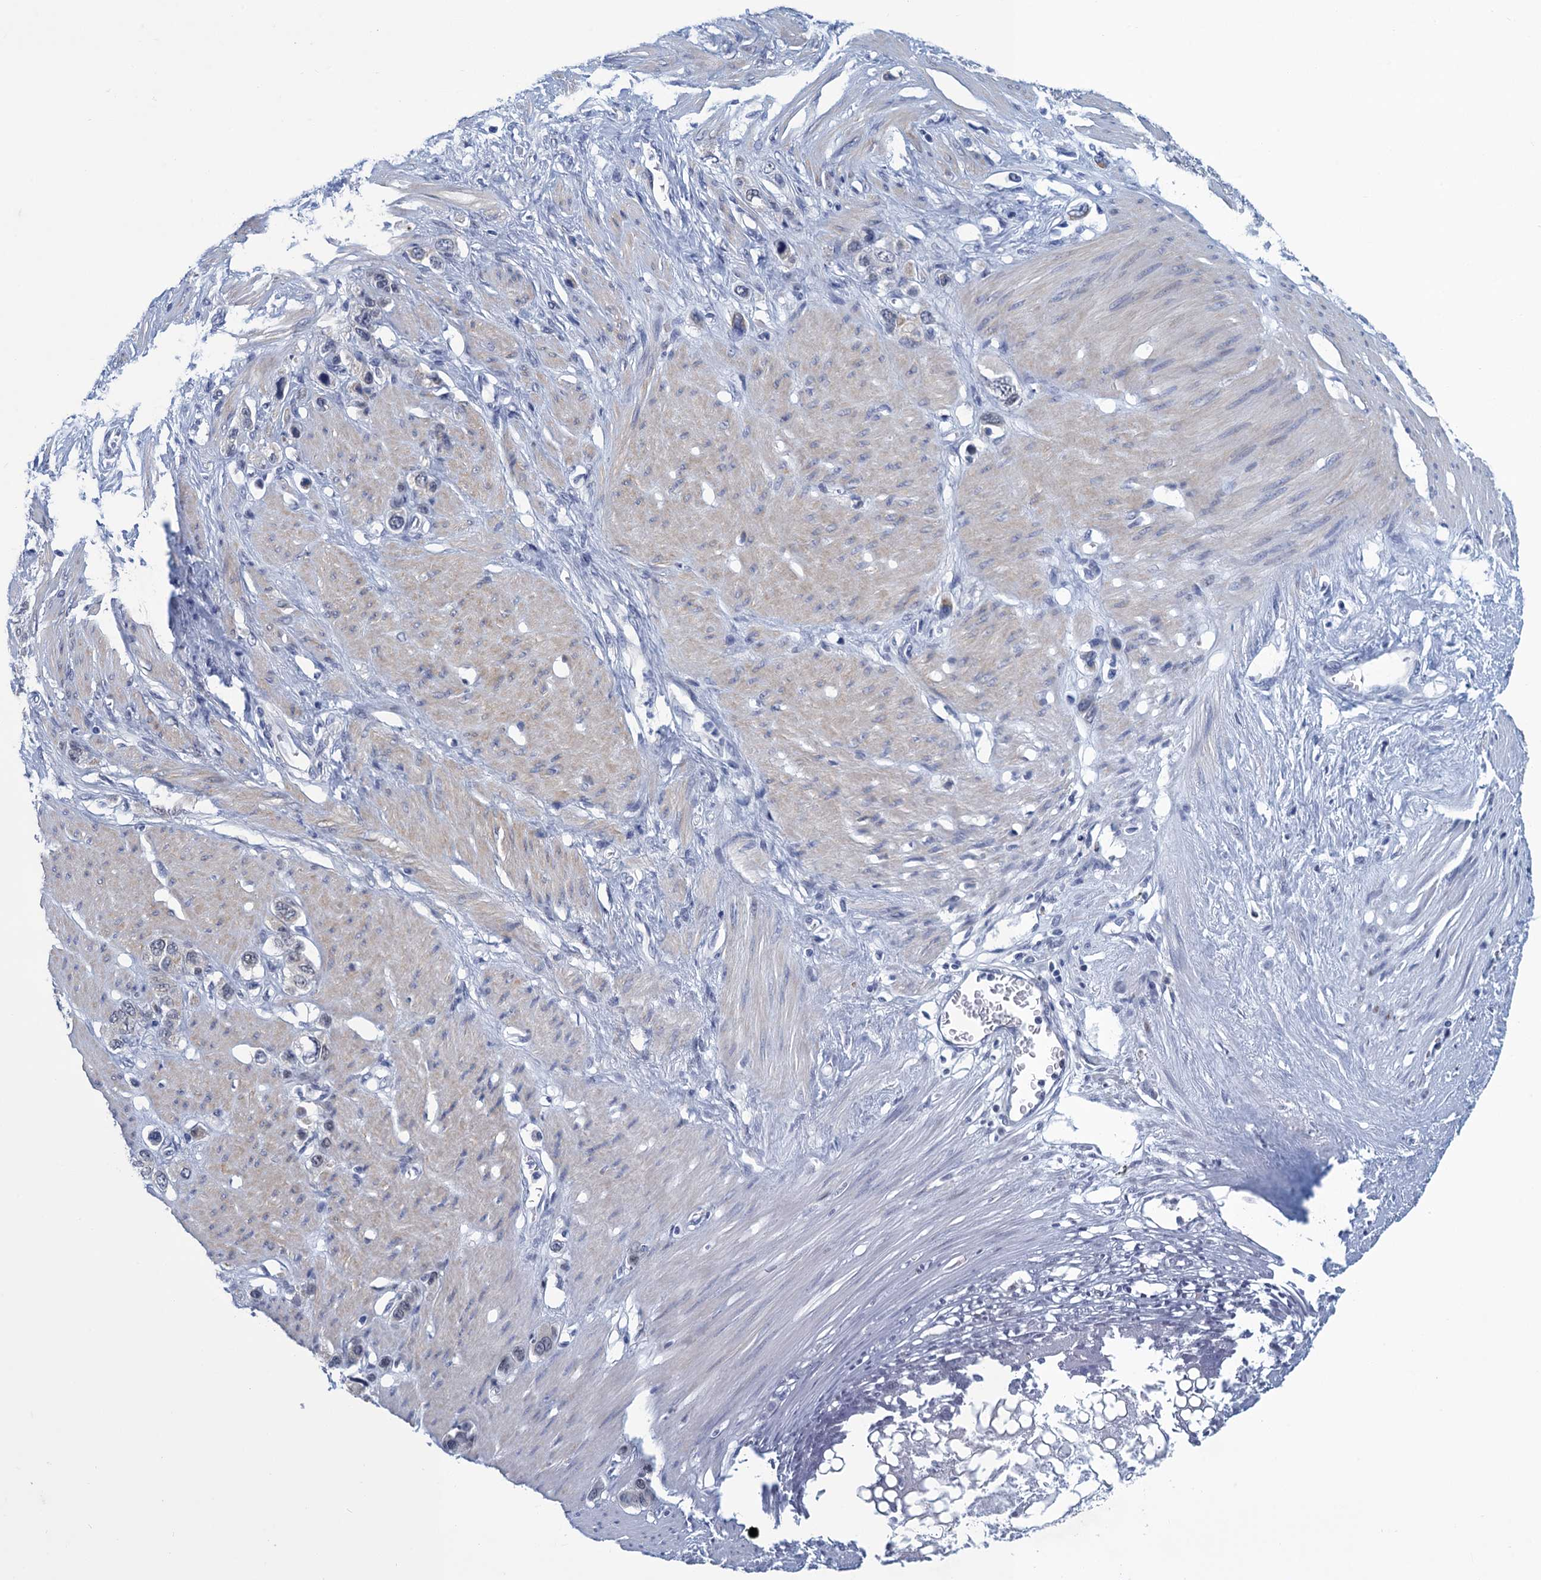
{"staining": {"intensity": "negative", "quantity": "none", "location": "none"}, "tissue": "stomach cancer", "cell_type": "Tumor cells", "image_type": "cancer", "snomed": [{"axis": "morphology", "description": "Adenocarcinoma, NOS"}, {"axis": "morphology", "description": "Adenocarcinoma, High grade"}, {"axis": "topography", "description": "Stomach, upper"}, {"axis": "topography", "description": "Stomach, lower"}], "caption": "Immunohistochemistry (IHC) histopathology image of neoplastic tissue: stomach cancer stained with DAB (3,3'-diaminobenzidine) shows no significant protein positivity in tumor cells.", "gene": "GINS3", "patient": {"sex": "female", "age": 65}}